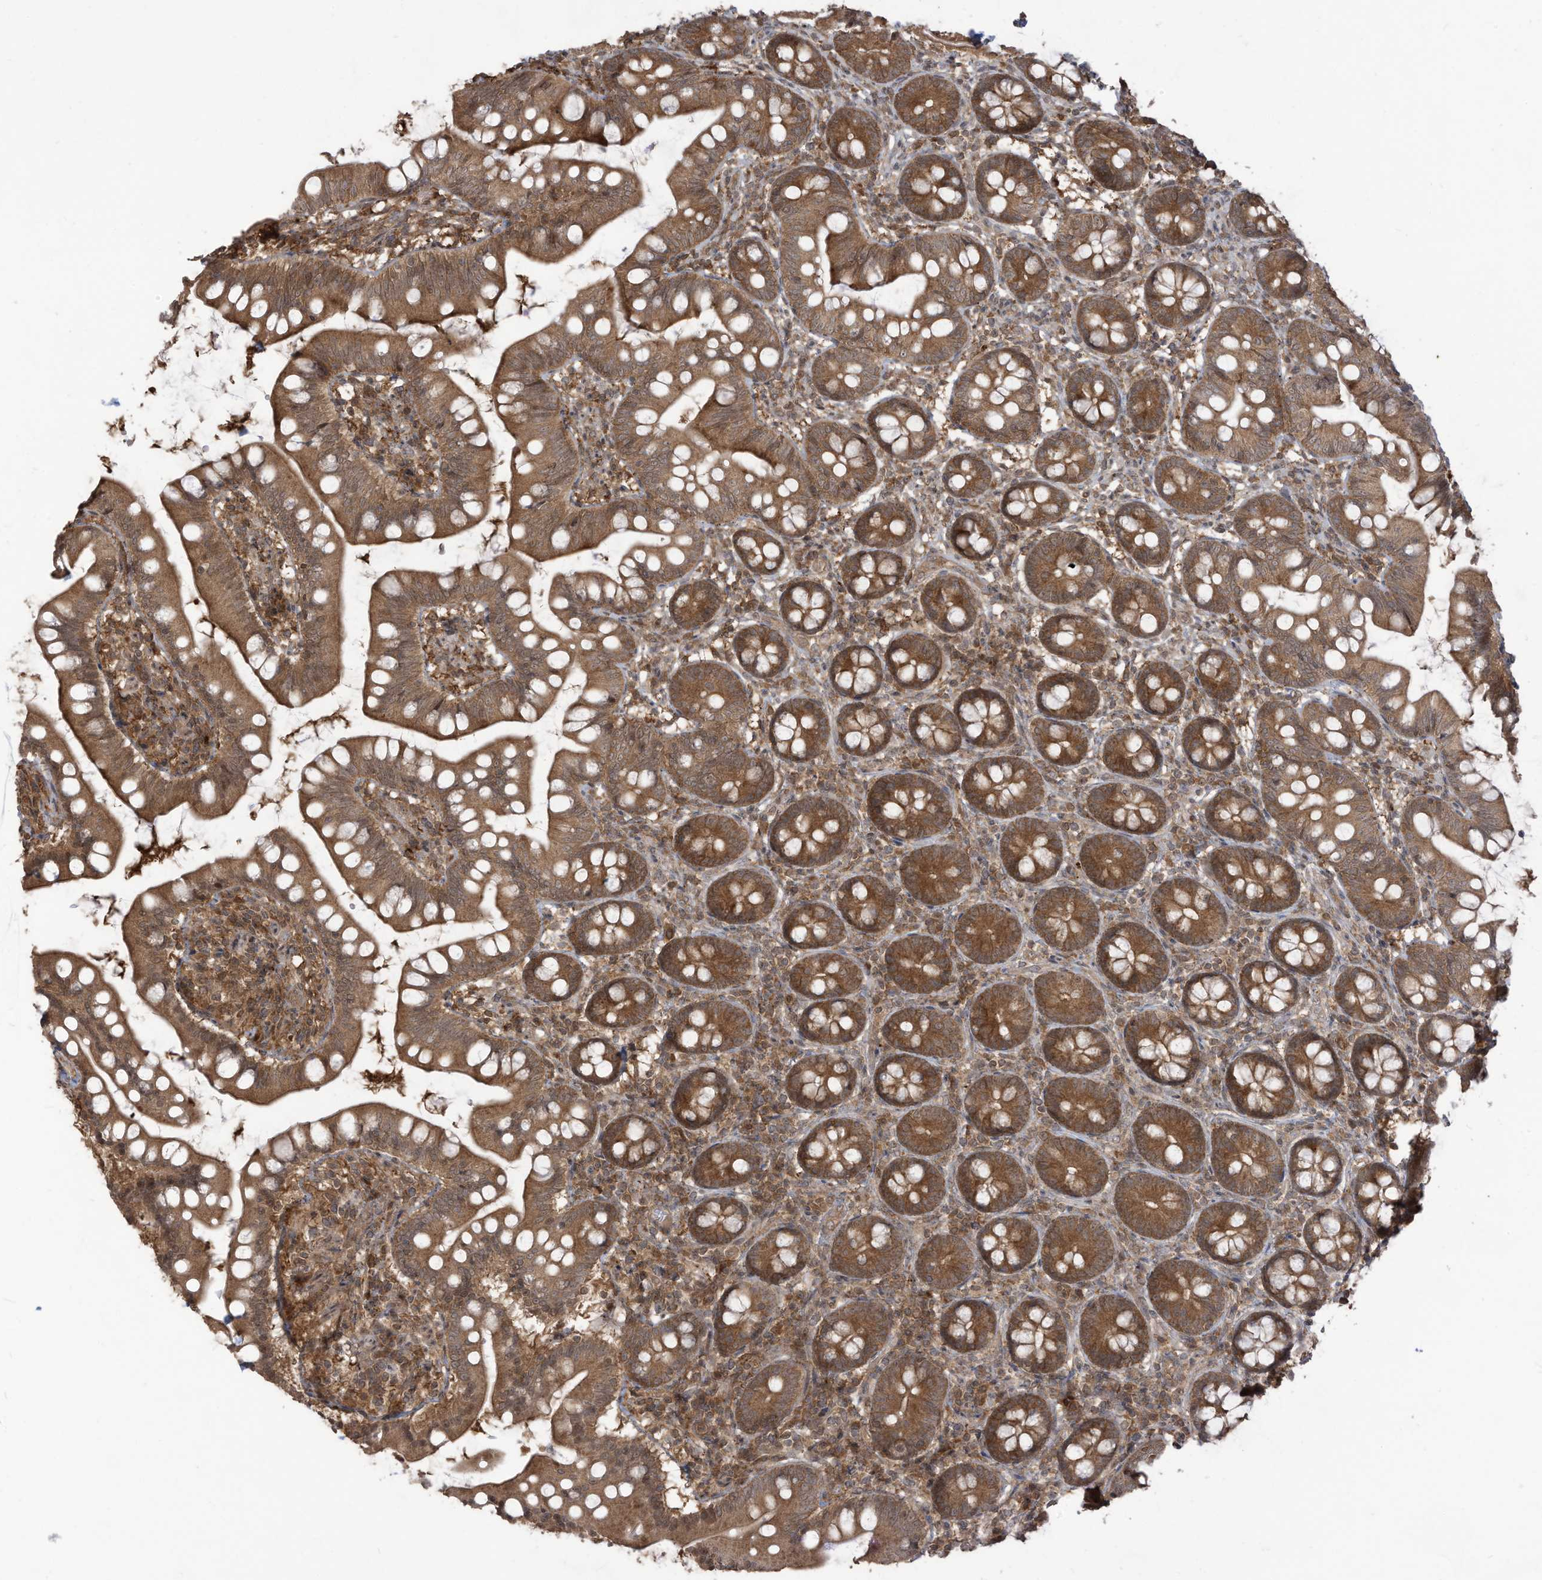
{"staining": {"intensity": "moderate", "quantity": ">75%", "location": "cytoplasmic/membranous"}, "tissue": "small intestine", "cell_type": "Glandular cells", "image_type": "normal", "snomed": [{"axis": "morphology", "description": "Normal tissue, NOS"}, {"axis": "topography", "description": "Small intestine"}], "caption": "Immunohistochemistry image of unremarkable human small intestine stained for a protein (brown), which reveals medium levels of moderate cytoplasmic/membranous positivity in approximately >75% of glandular cells.", "gene": "CARF", "patient": {"sex": "male", "age": 7}}